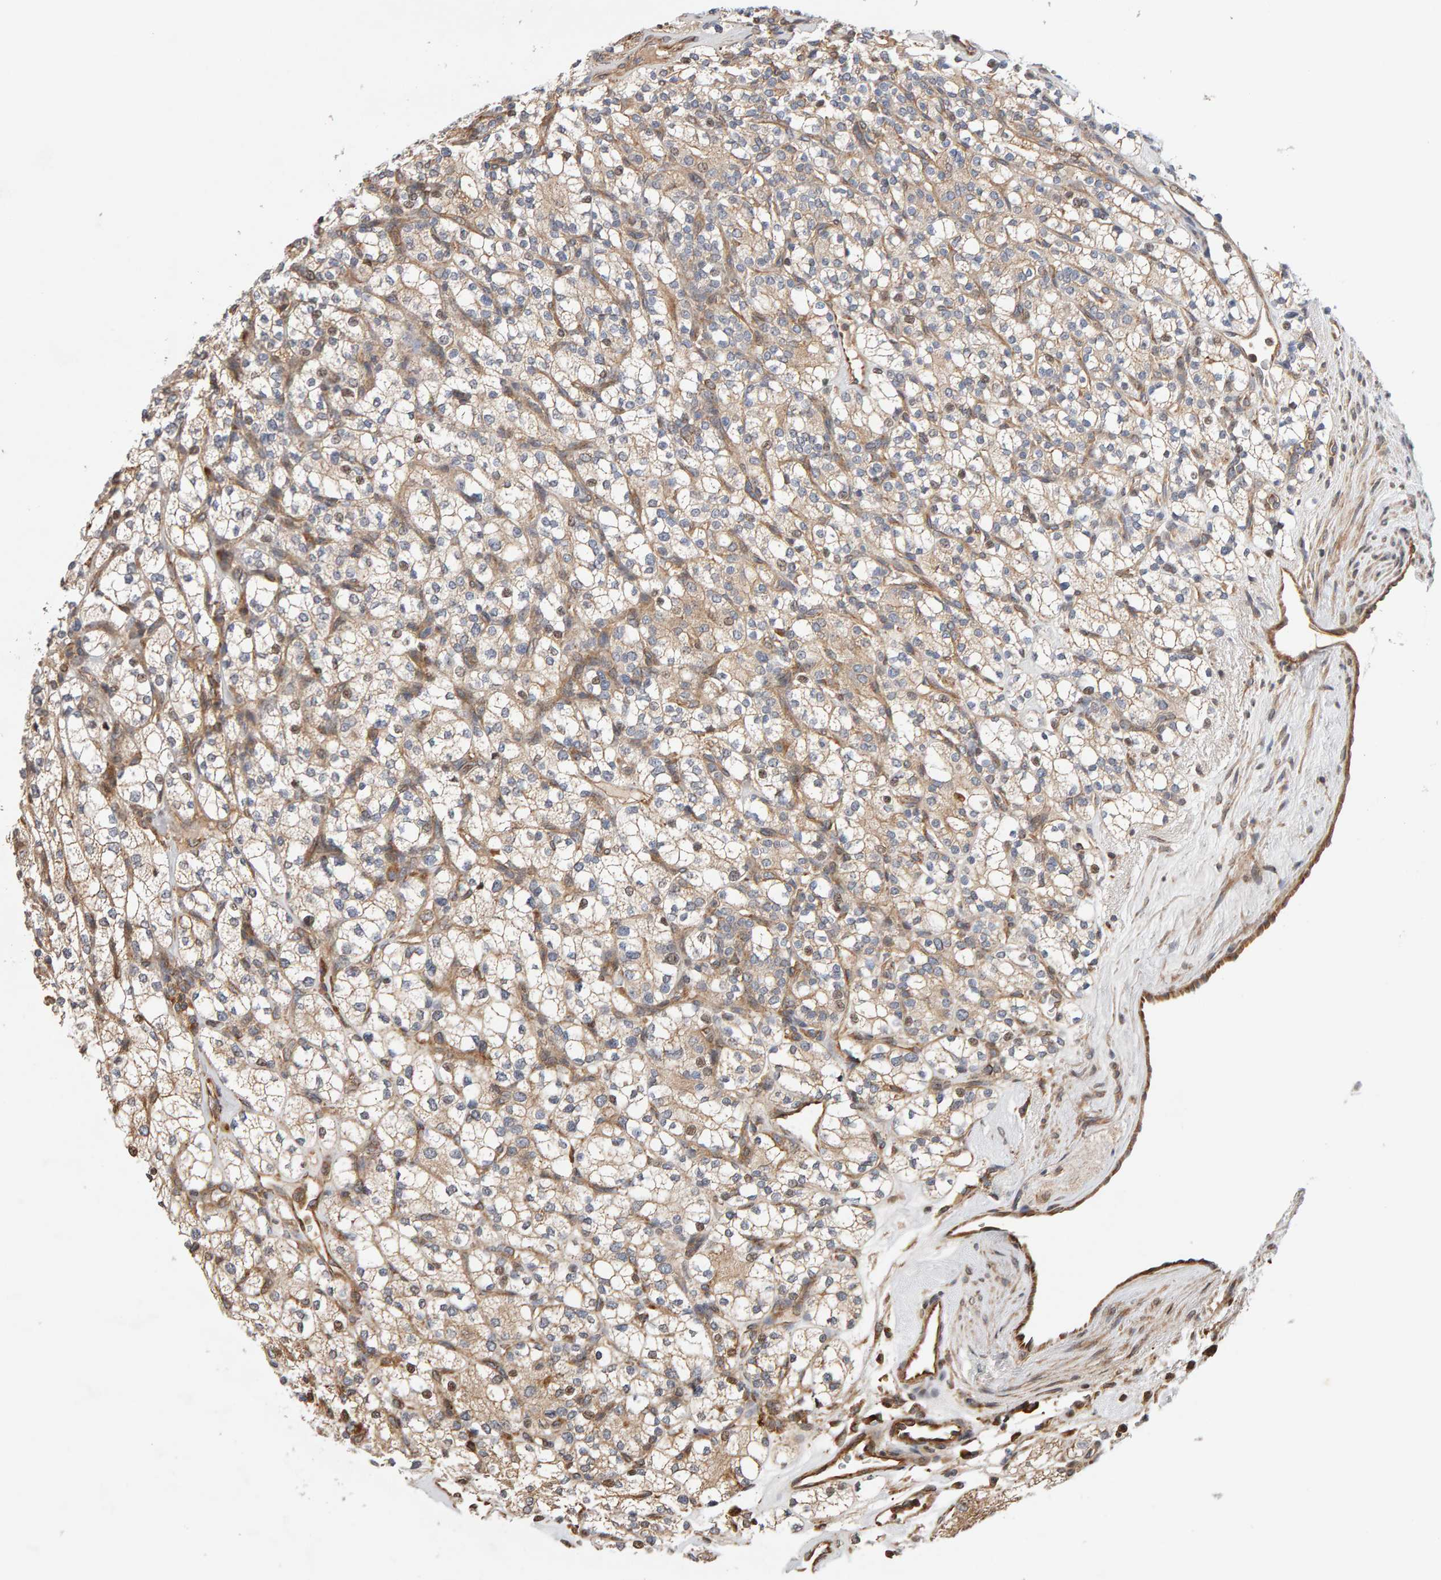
{"staining": {"intensity": "weak", "quantity": "25%-75%", "location": "cytoplasmic/membranous"}, "tissue": "renal cancer", "cell_type": "Tumor cells", "image_type": "cancer", "snomed": [{"axis": "morphology", "description": "Adenocarcinoma, NOS"}, {"axis": "topography", "description": "Kidney"}], "caption": "Immunohistochemistry (IHC) (DAB (3,3'-diaminobenzidine)) staining of renal cancer (adenocarcinoma) demonstrates weak cytoplasmic/membranous protein expression in approximately 25%-75% of tumor cells.", "gene": "LZTS1", "patient": {"sex": "male", "age": 77}}